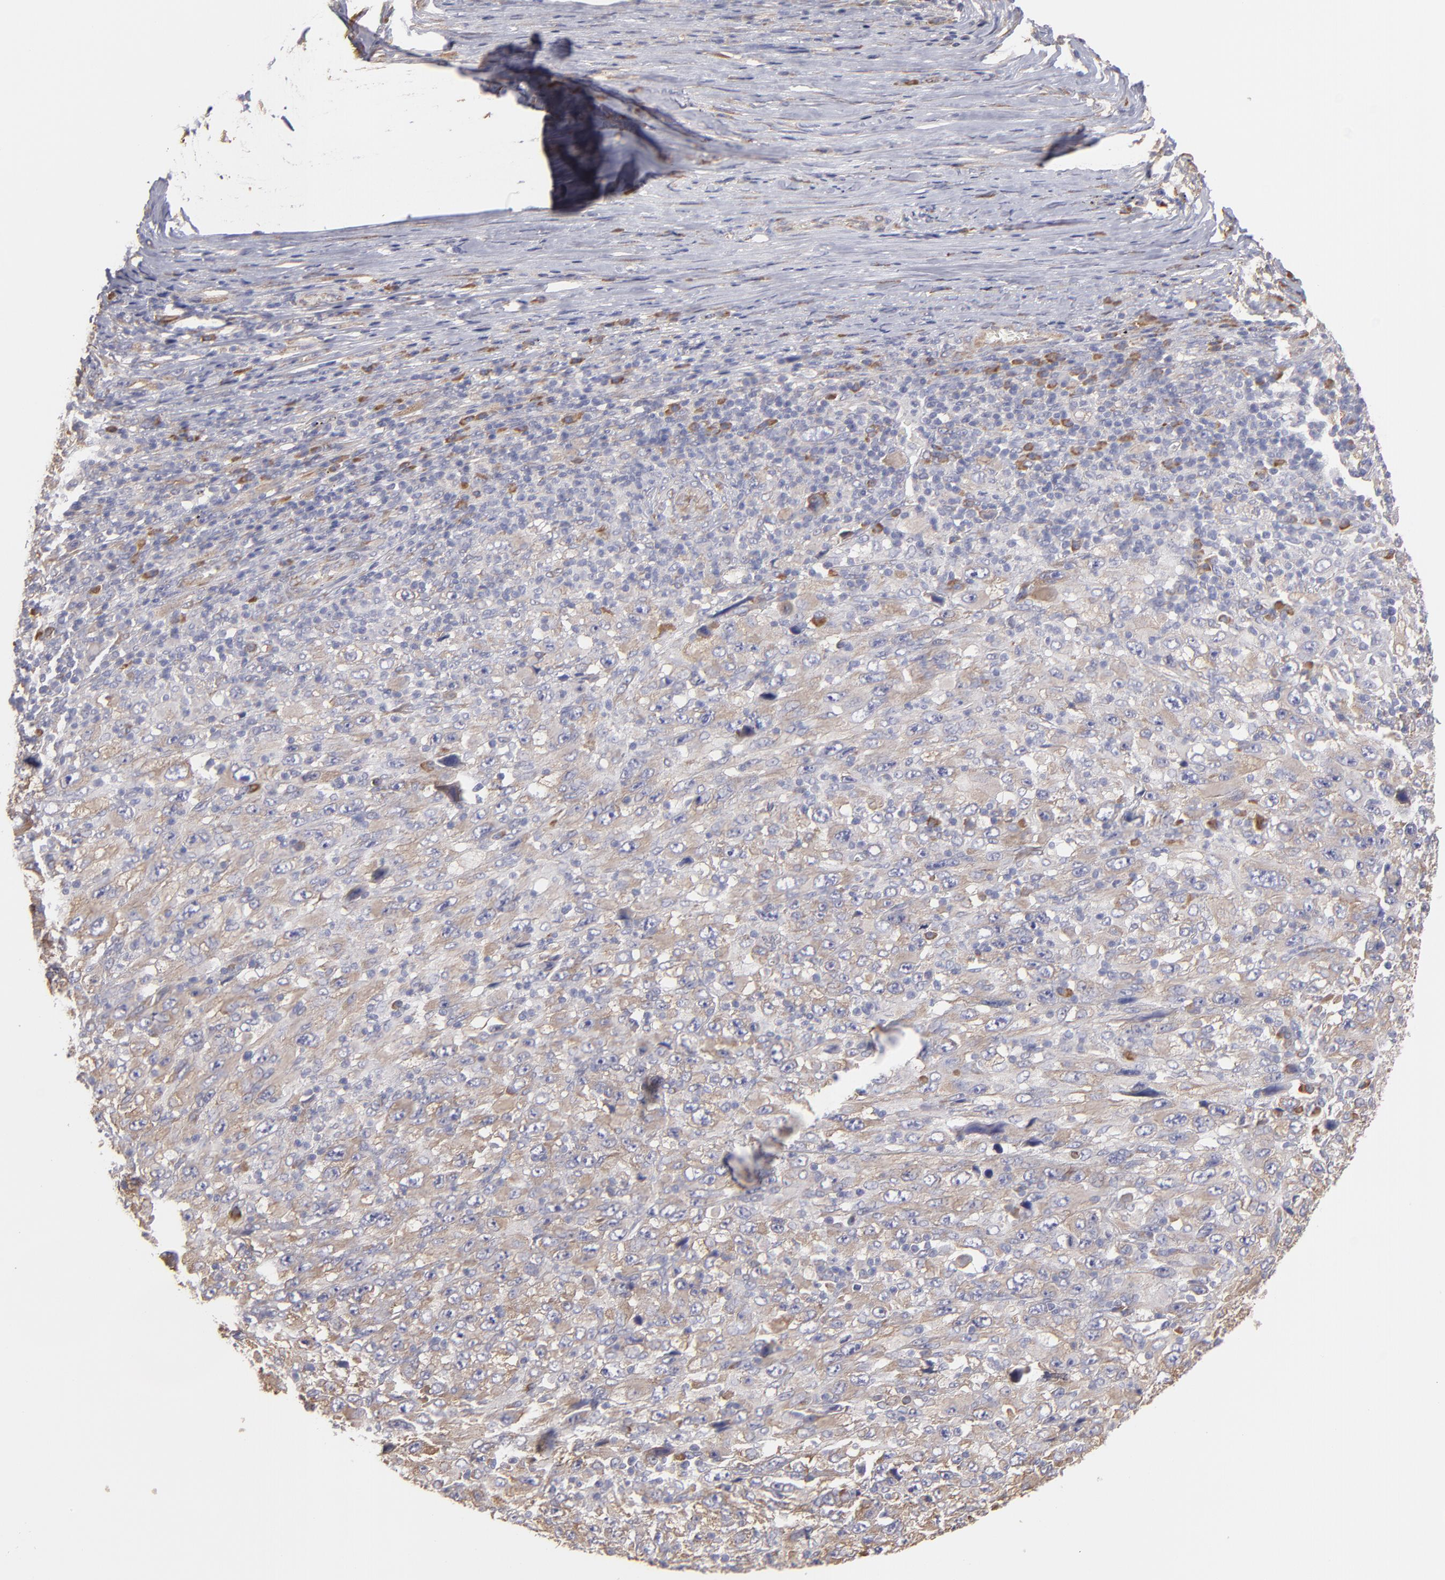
{"staining": {"intensity": "weak", "quantity": "25%-75%", "location": "cytoplasmic/membranous"}, "tissue": "melanoma", "cell_type": "Tumor cells", "image_type": "cancer", "snomed": [{"axis": "morphology", "description": "Malignant melanoma, Metastatic site"}, {"axis": "topography", "description": "Skin"}], "caption": "Melanoma was stained to show a protein in brown. There is low levels of weak cytoplasmic/membranous positivity in about 25%-75% of tumor cells.", "gene": "ENTPD5", "patient": {"sex": "female", "age": 56}}